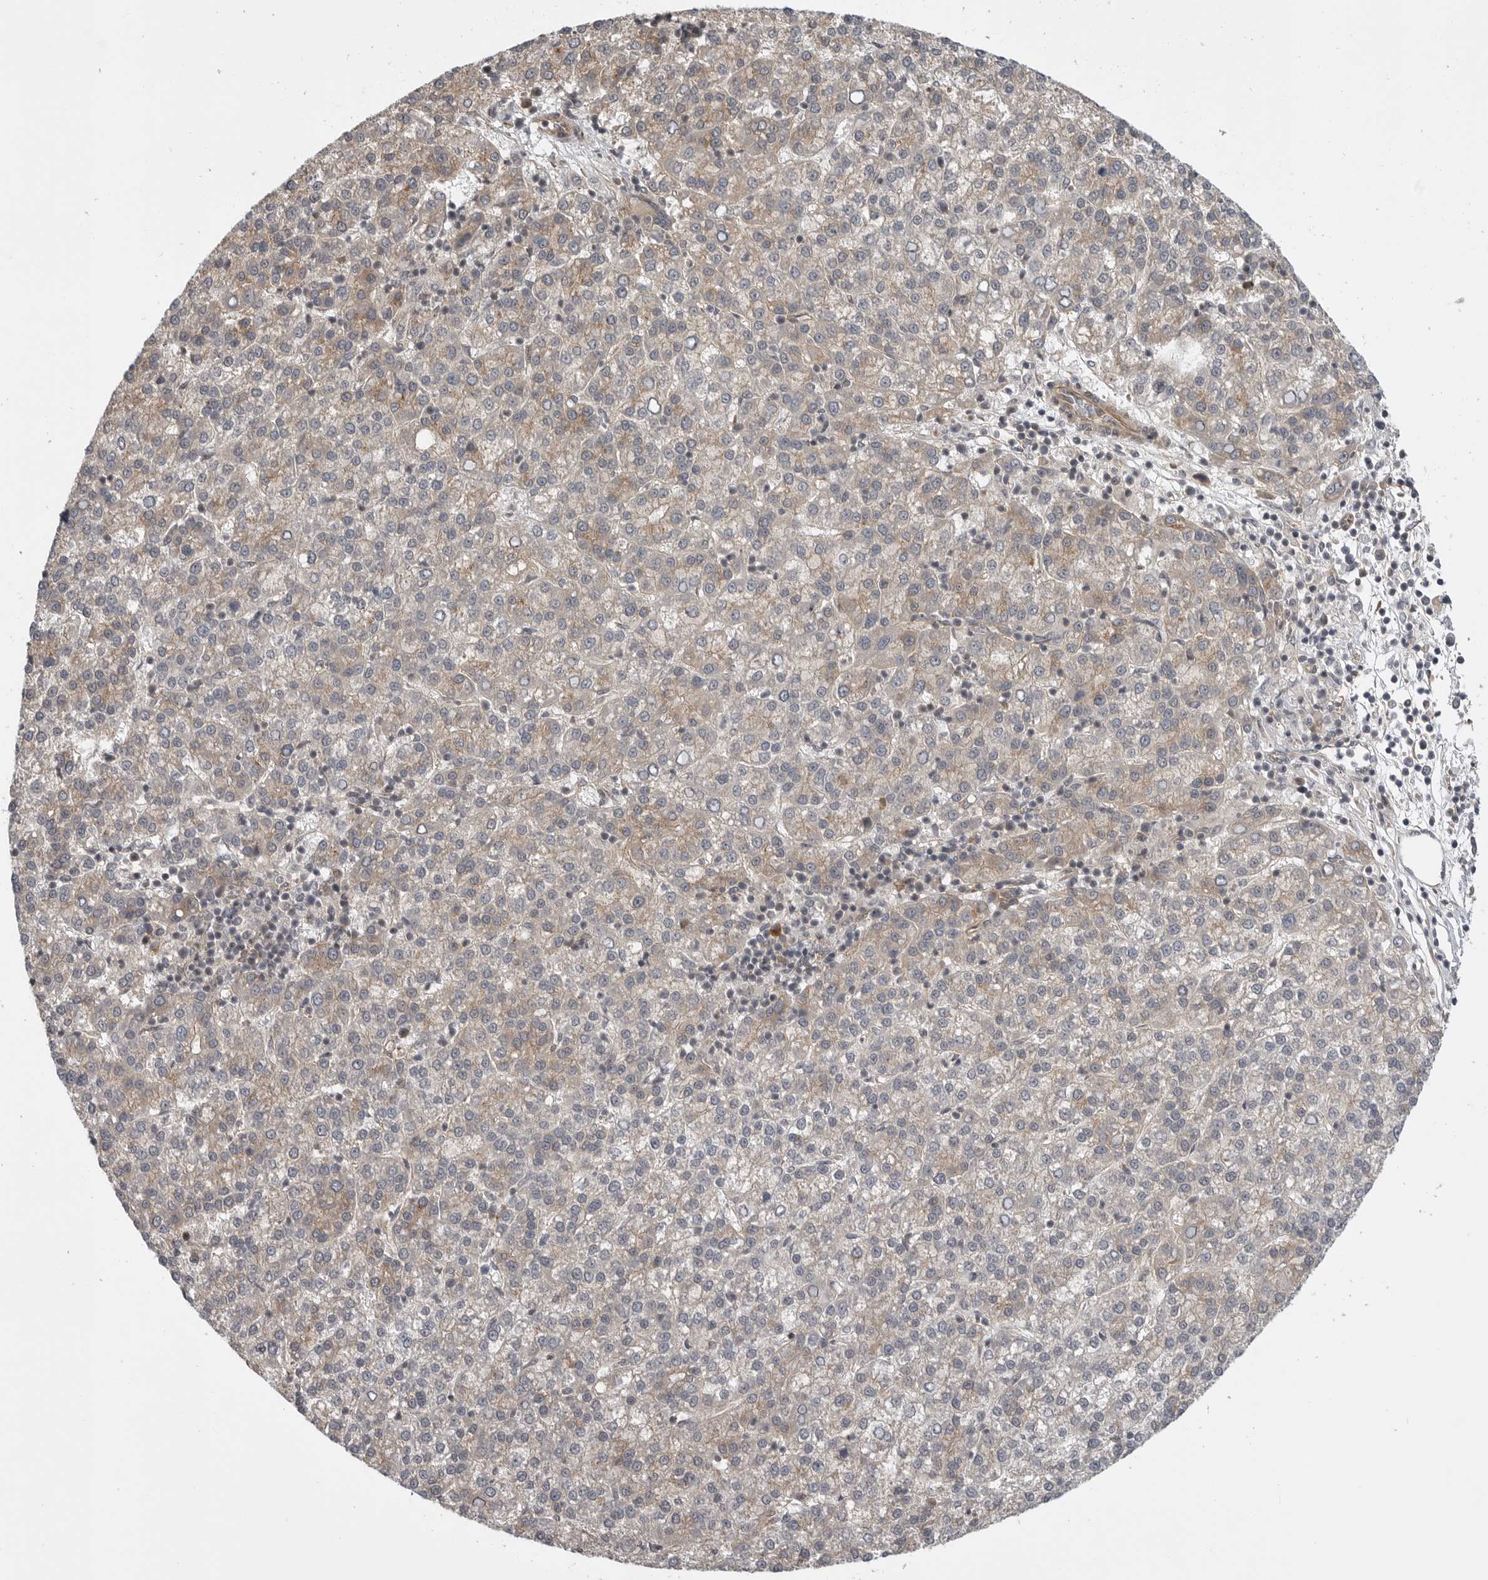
{"staining": {"intensity": "weak", "quantity": "25%-75%", "location": "cytoplasmic/membranous"}, "tissue": "liver cancer", "cell_type": "Tumor cells", "image_type": "cancer", "snomed": [{"axis": "morphology", "description": "Carcinoma, Hepatocellular, NOS"}, {"axis": "topography", "description": "Liver"}], "caption": "Brown immunohistochemical staining in human liver hepatocellular carcinoma shows weak cytoplasmic/membranous positivity in approximately 25%-75% of tumor cells.", "gene": "LRRC45", "patient": {"sex": "female", "age": 58}}